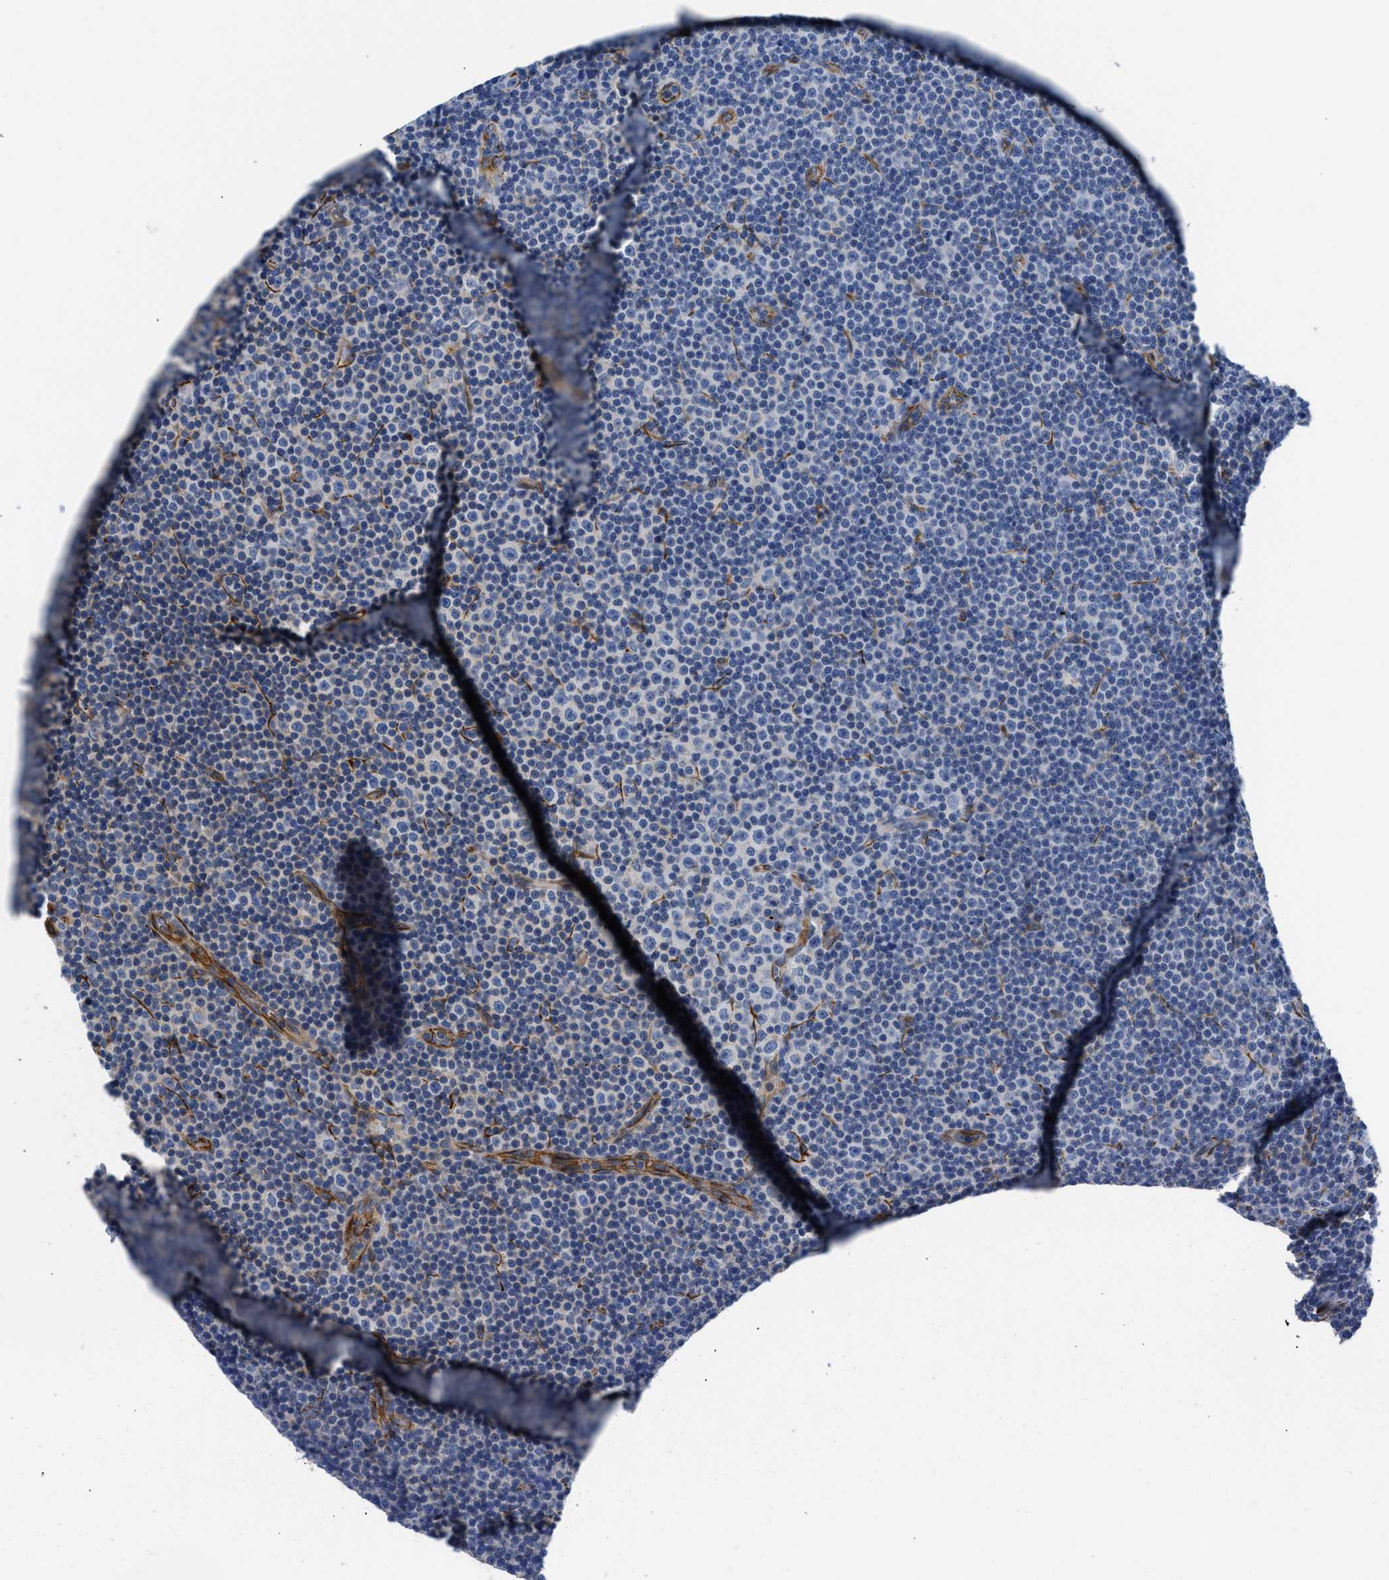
{"staining": {"intensity": "negative", "quantity": "none", "location": "none"}, "tissue": "lymphoma", "cell_type": "Tumor cells", "image_type": "cancer", "snomed": [{"axis": "morphology", "description": "Malignant lymphoma, non-Hodgkin's type, Low grade"}, {"axis": "topography", "description": "Lymph node"}], "caption": "The micrograph displays no staining of tumor cells in malignant lymphoma, non-Hodgkin's type (low-grade).", "gene": "HSPG2", "patient": {"sex": "female", "age": 67}}